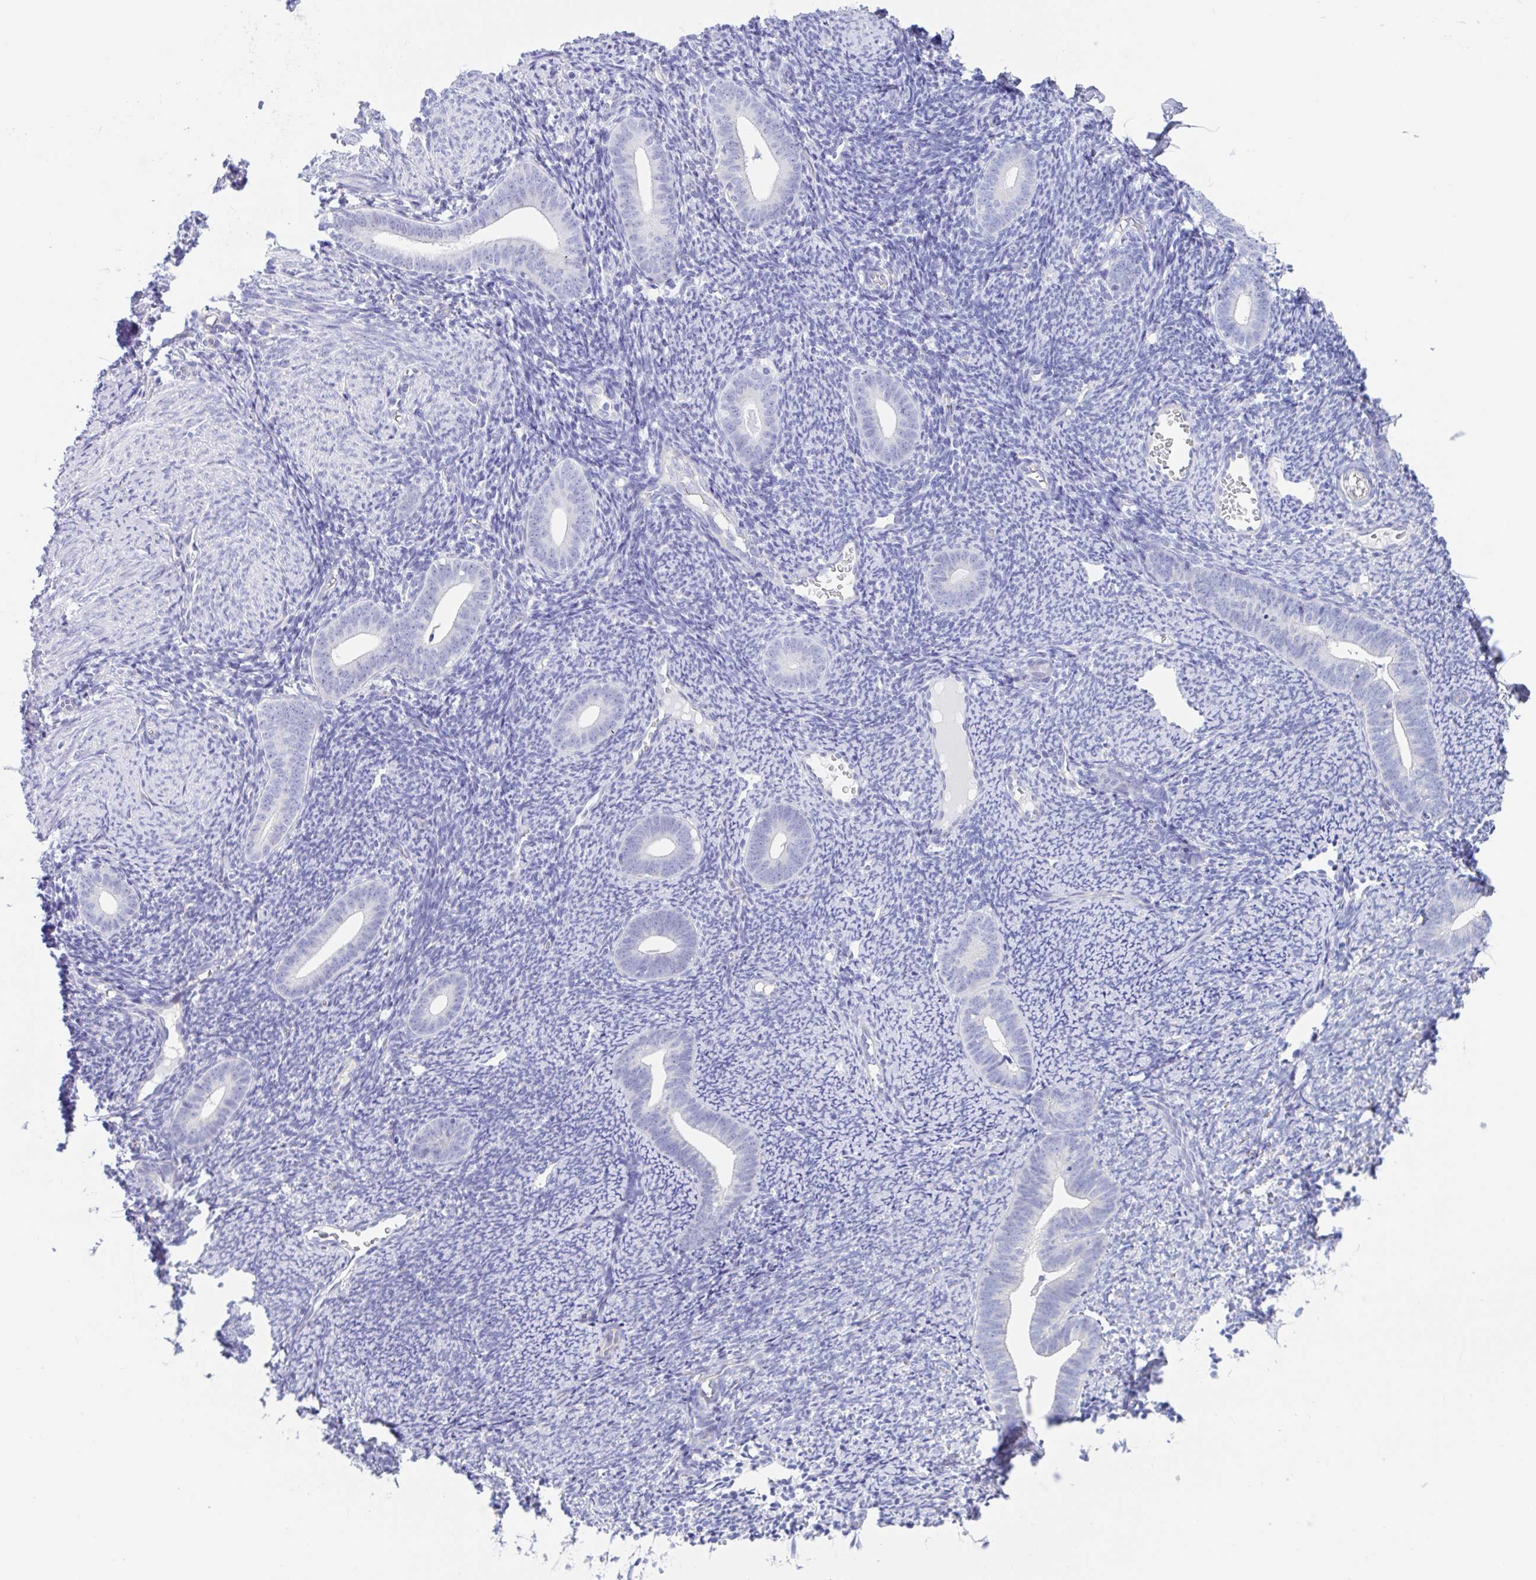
{"staining": {"intensity": "negative", "quantity": "none", "location": "none"}, "tissue": "endometrium", "cell_type": "Cells in endometrial stroma", "image_type": "normal", "snomed": [{"axis": "morphology", "description": "Normal tissue, NOS"}, {"axis": "topography", "description": "Endometrium"}], "caption": "Immunohistochemistry (IHC) photomicrograph of normal endometrium: endometrium stained with DAB displays no significant protein staining in cells in endometrial stroma. (DAB (3,3'-diaminobenzidine) IHC with hematoxylin counter stain).", "gene": "OR6N2", "patient": {"sex": "female", "age": 39}}